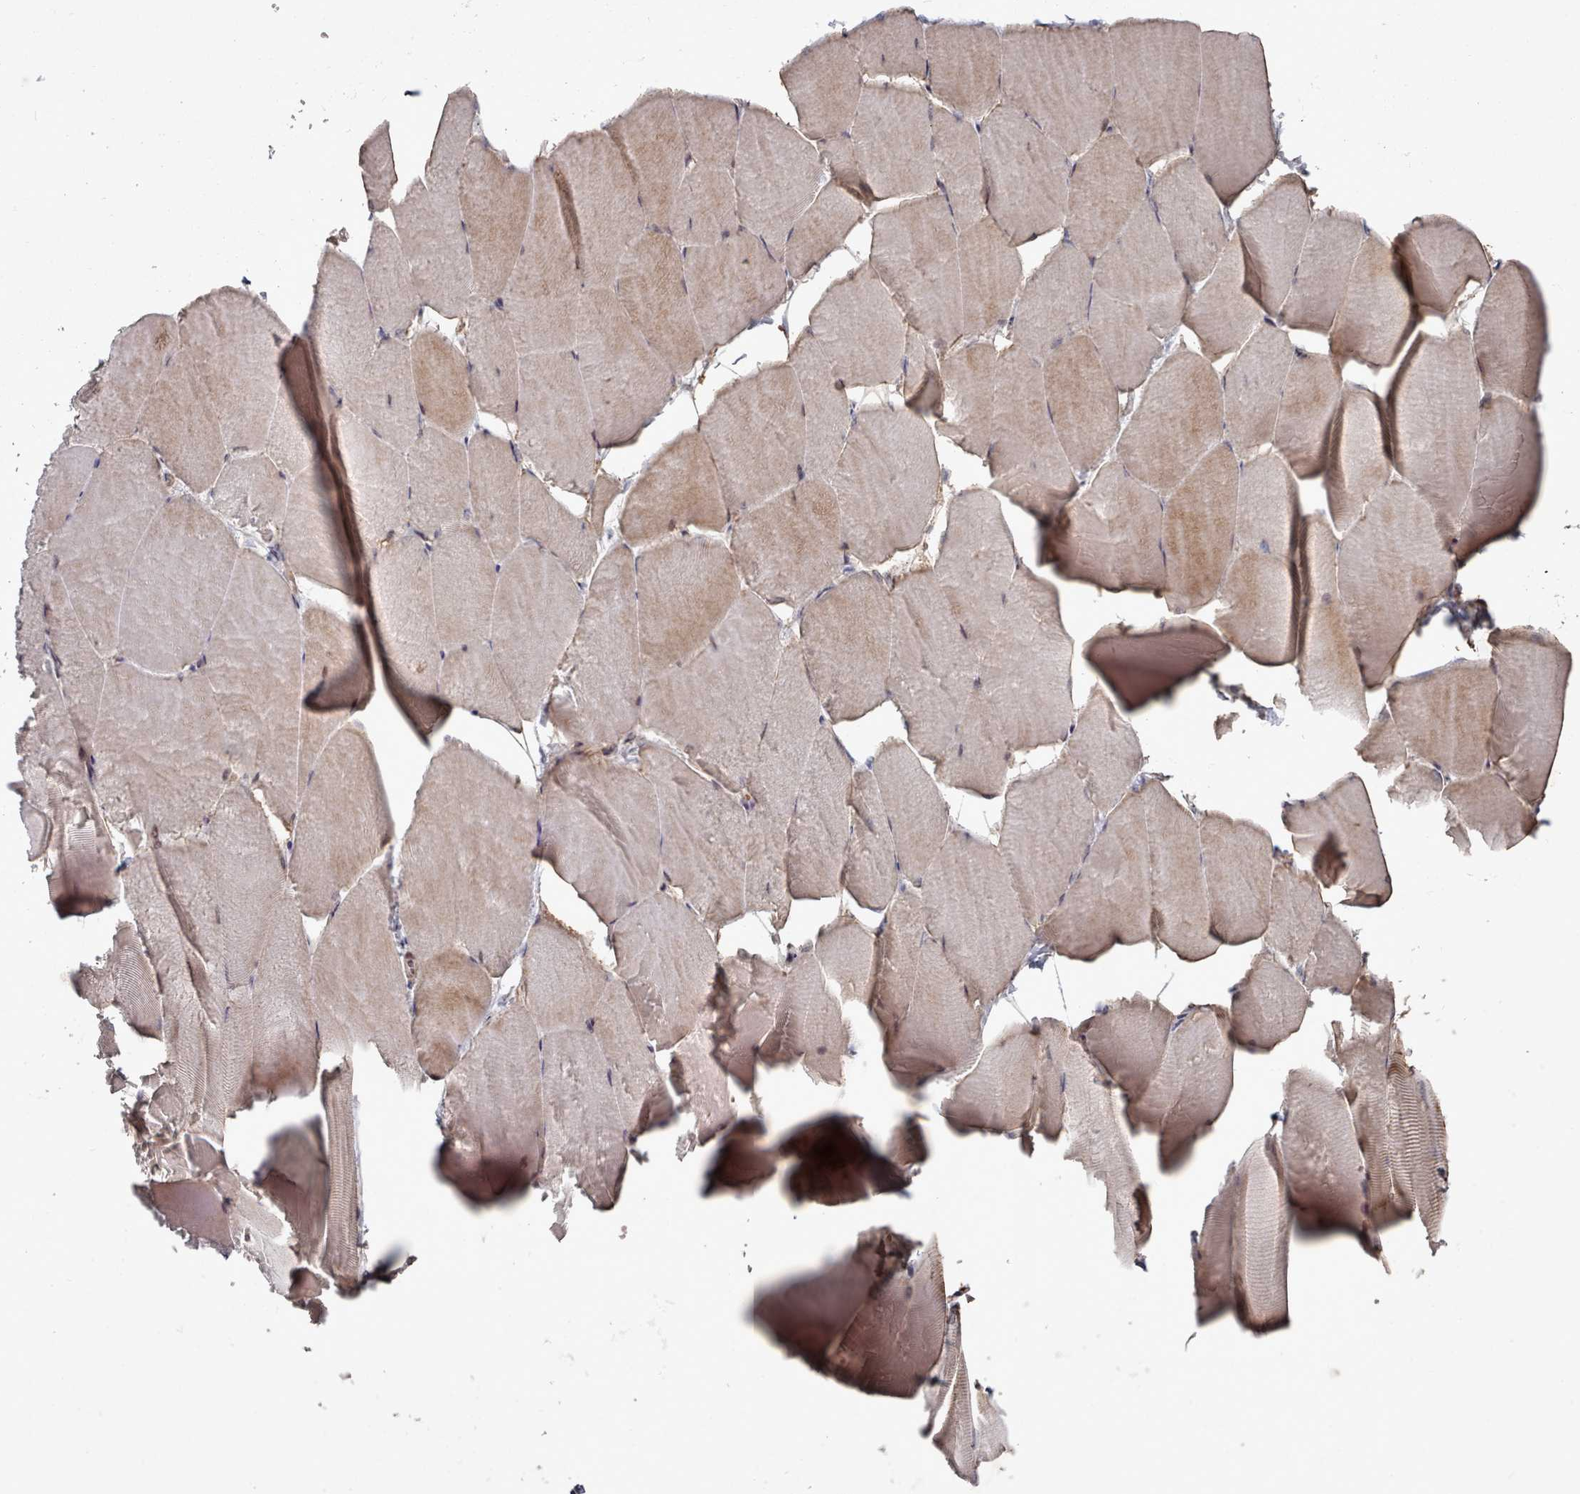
{"staining": {"intensity": "weak", "quantity": "<25%", "location": "cytoplasmic/membranous"}, "tissue": "skeletal muscle", "cell_type": "Myocytes", "image_type": "normal", "snomed": [{"axis": "morphology", "description": "Normal tissue, NOS"}, {"axis": "topography", "description": "Skeletal muscle"}], "caption": "An immunohistochemistry image of unremarkable skeletal muscle is shown. There is no staining in myocytes of skeletal muscle. The staining is performed using DAB brown chromogen with nuclei counter-stained in using hematoxylin.", "gene": "CPSF4", "patient": {"sex": "male", "age": 25}}